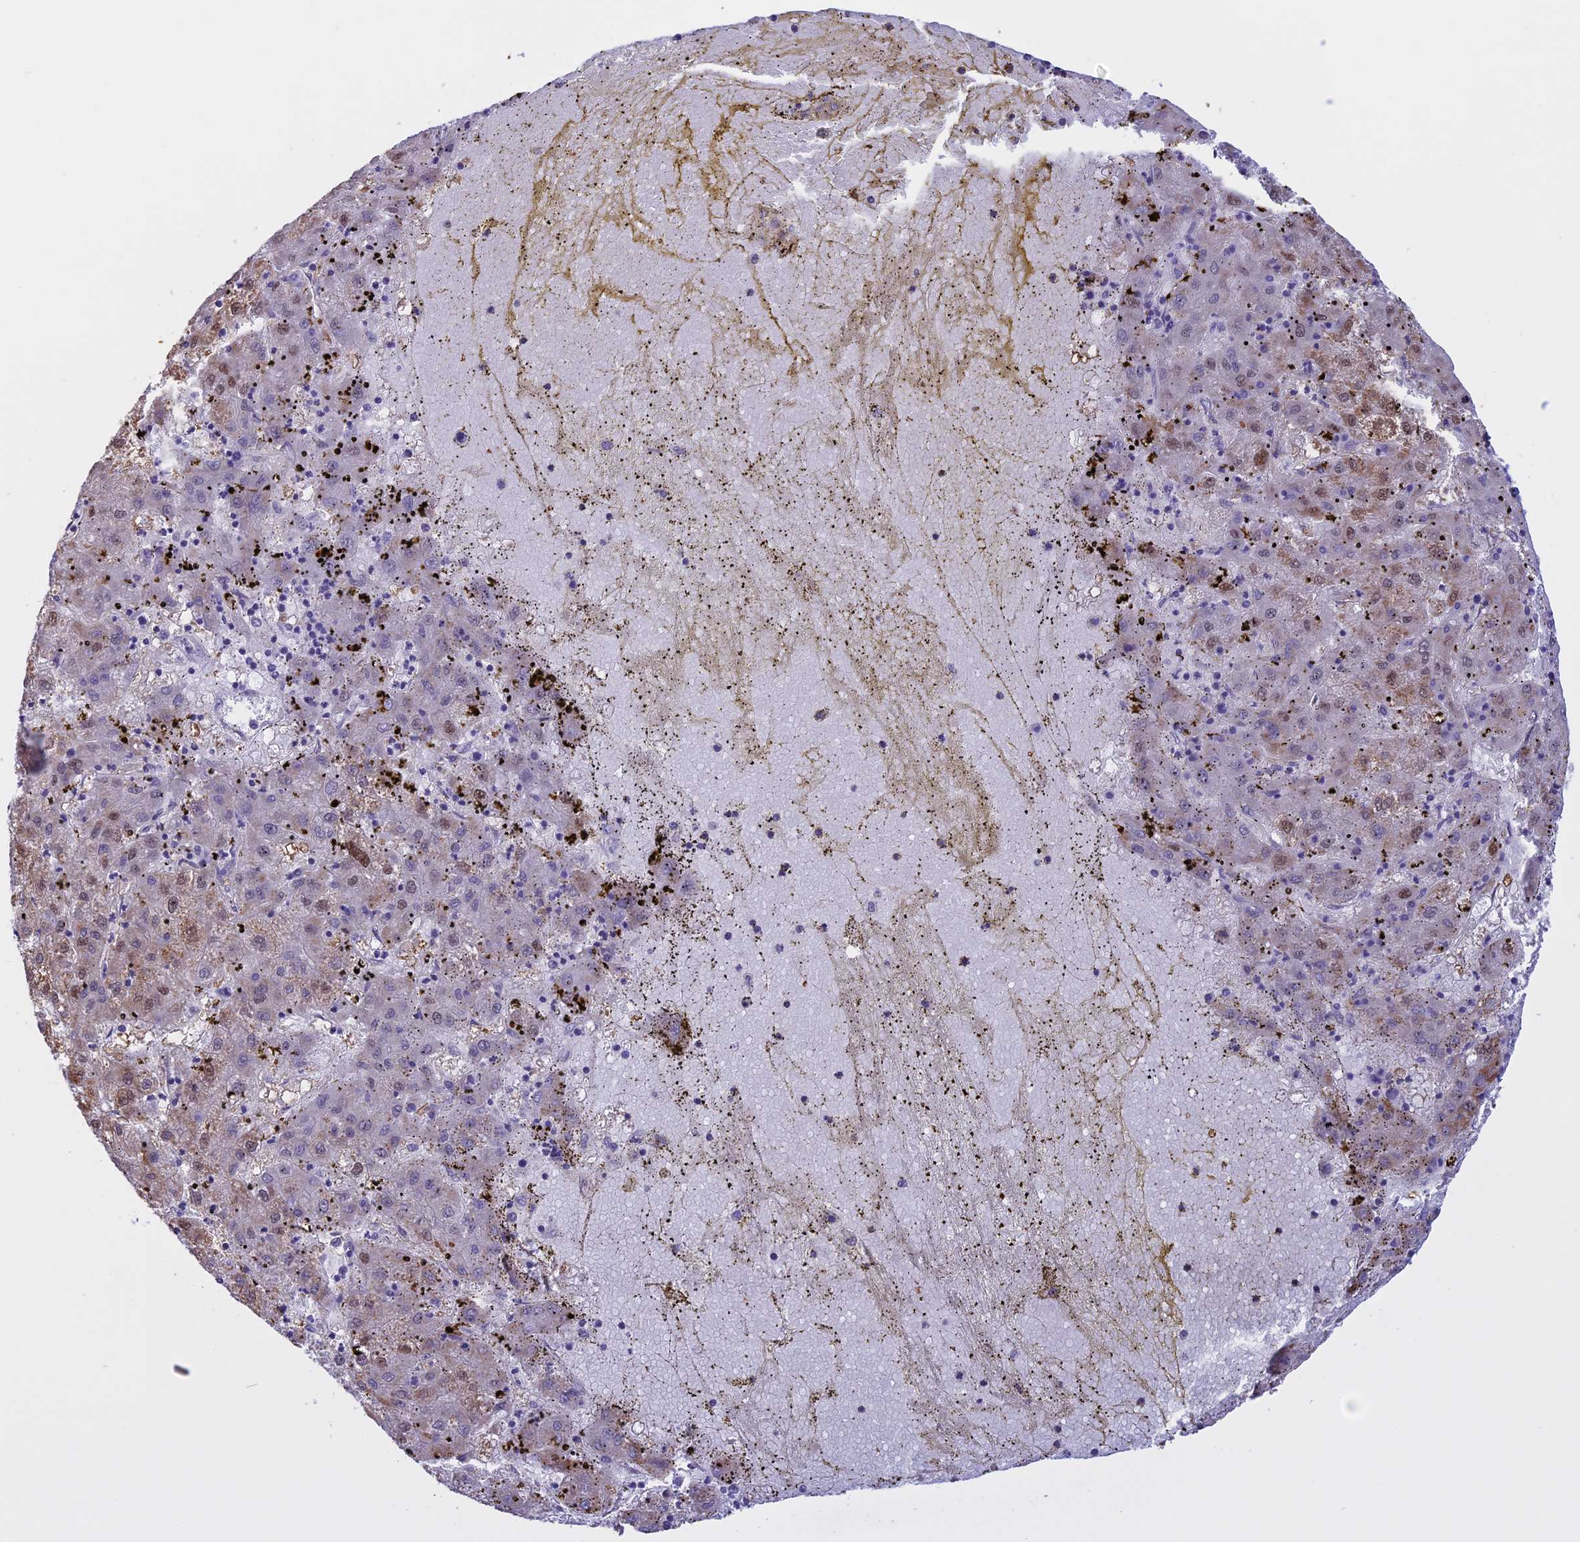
{"staining": {"intensity": "moderate", "quantity": "<25%", "location": "cytoplasmic/membranous"}, "tissue": "liver cancer", "cell_type": "Tumor cells", "image_type": "cancer", "snomed": [{"axis": "morphology", "description": "Carcinoma, Hepatocellular, NOS"}, {"axis": "topography", "description": "Liver"}], "caption": "Immunohistochemistry (DAB (3,3'-diaminobenzidine)) staining of liver cancer demonstrates moderate cytoplasmic/membranous protein positivity in about <25% of tumor cells.", "gene": "SPHKAP", "patient": {"sex": "male", "age": 72}}